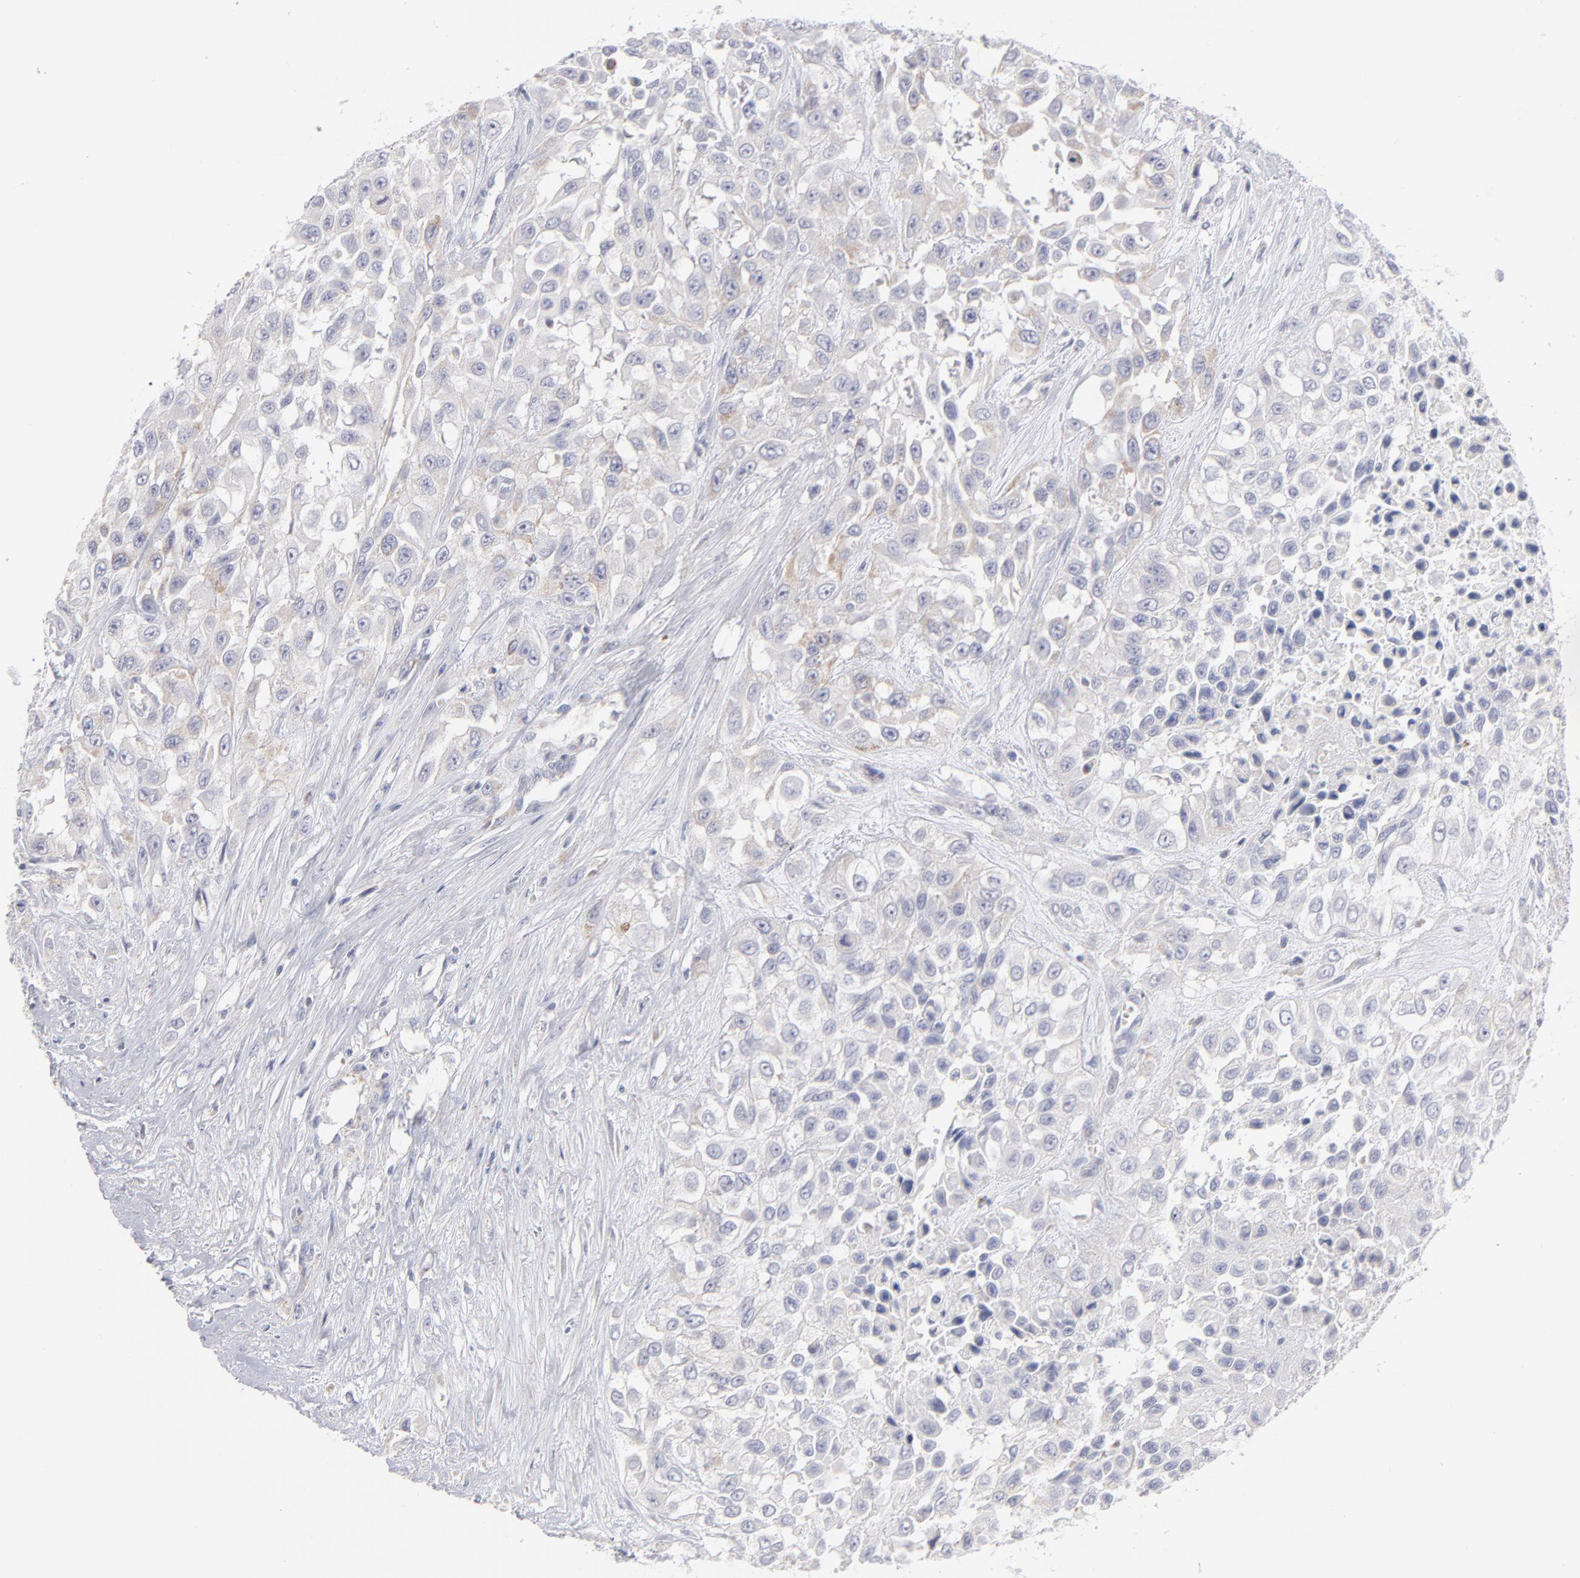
{"staining": {"intensity": "weak", "quantity": "<25%", "location": "cytoplasmic/membranous"}, "tissue": "urothelial cancer", "cell_type": "Tumor cells", "image_type": "cancer", "snomed": [{"axis": "morphology", "description": "Urothelial carcinoma, High grade"}, {"axis": "topography", "description": "Urinary bladder"}], "caption": "A photomicrograph of human urothelial cancer is negative for staining in tumor cells.", "gene": "MTHFD2", "patient": {"sex": "male", "age": 57}}